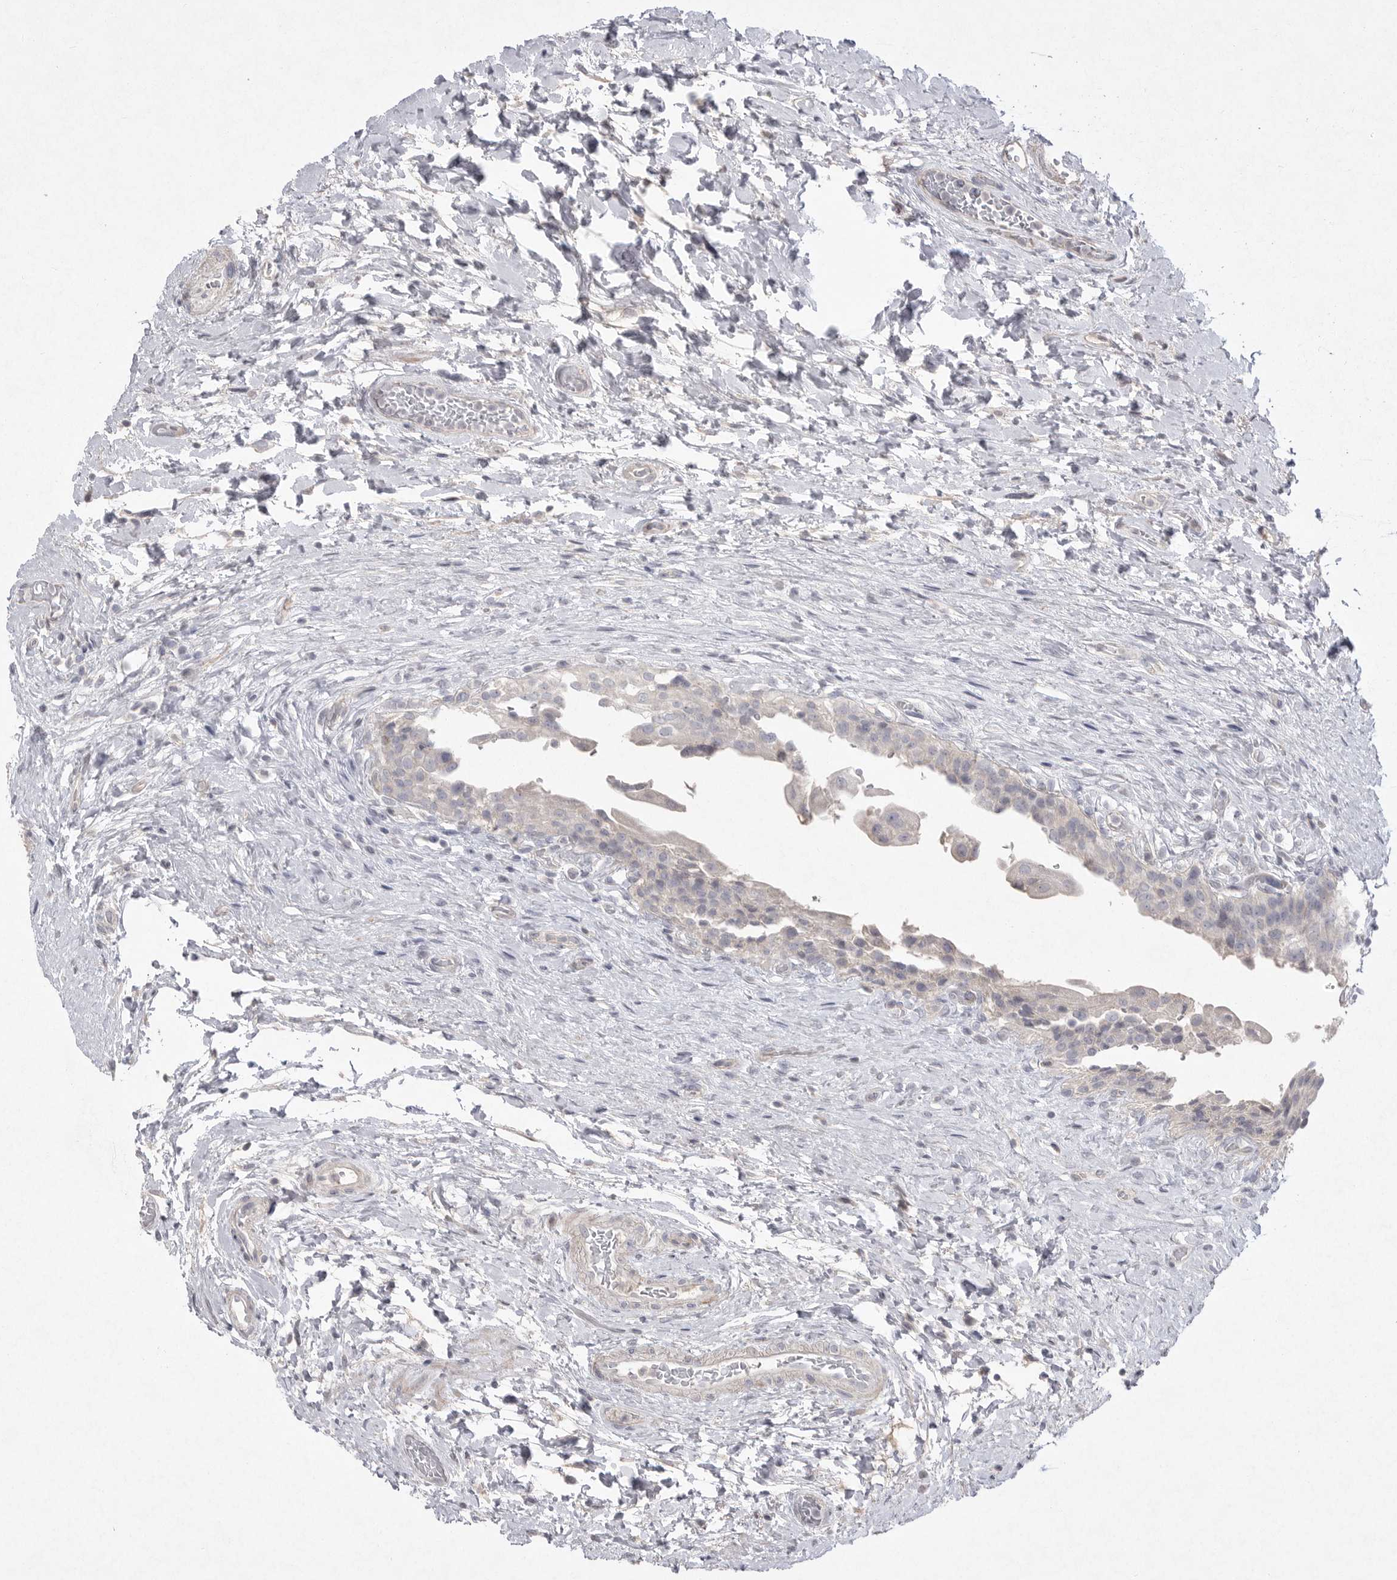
{"staining": {"intensity": "weak", "quantity": "<25%", "location": "cytoplasmic/membranous"}, "tissue": "urinary bladder", "cell_type": "Urothelial cells", "image_type": "normal", "snomed": [{"axis": "morphology", "description": "Normal tissue, NOS"}, {"axis": "topography", "description": "Urinary bladder"}], "caption": "Urothelial cells show no significant protein expression in unremarkable urinary bladder. (DAB (3,3'-diaminobenzidine) immunohistochemistry visualized using brightfield microscopy, high magnification).", "gene": "VANGL2", "patient": {"sex": "male", "age": 74}}